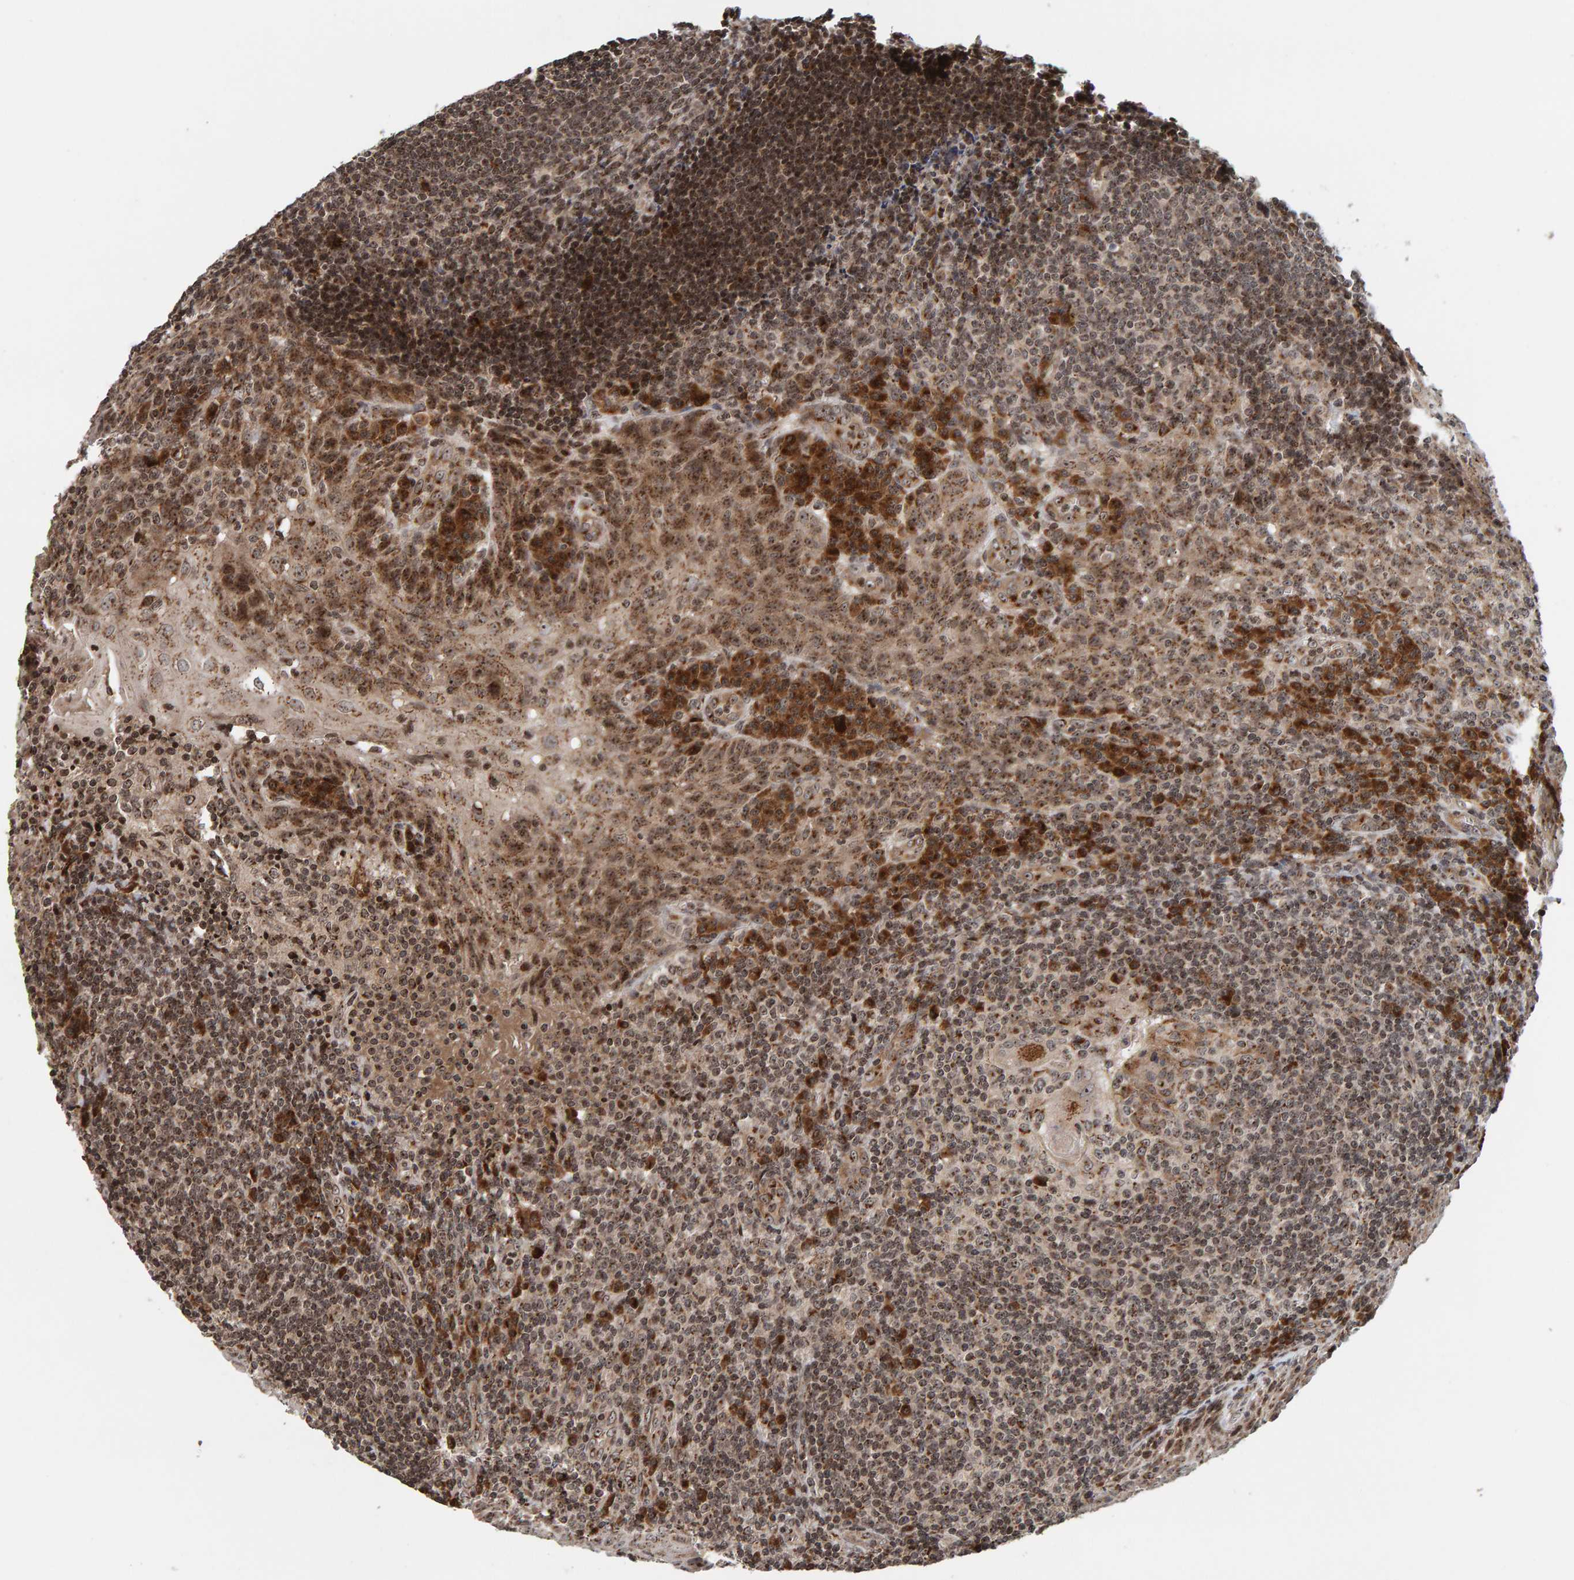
{"staining": {"intensity": "moderate", "quantity": ">75%", "location": "cytoplasmic/membranous,nuclear"}, "tissue": "tonsil", "cell_type": "Germinal center cells", "image_type": "normal", "snomed": [{"axis": "morphology", "description": "Normal tissue, NOS"}, {"axis": "topography", "description": "Tonsil"}], "caption": "A brown stain highlights moderate cytoplasmic/membranous,nuclear positivity of a protein in germinal center cells of normal tonsil. (DAB = brown stain, brightfield microscopy at high magnification).", "gene": "CCDC182", "patient": {"sex": "male", "age": 37}}